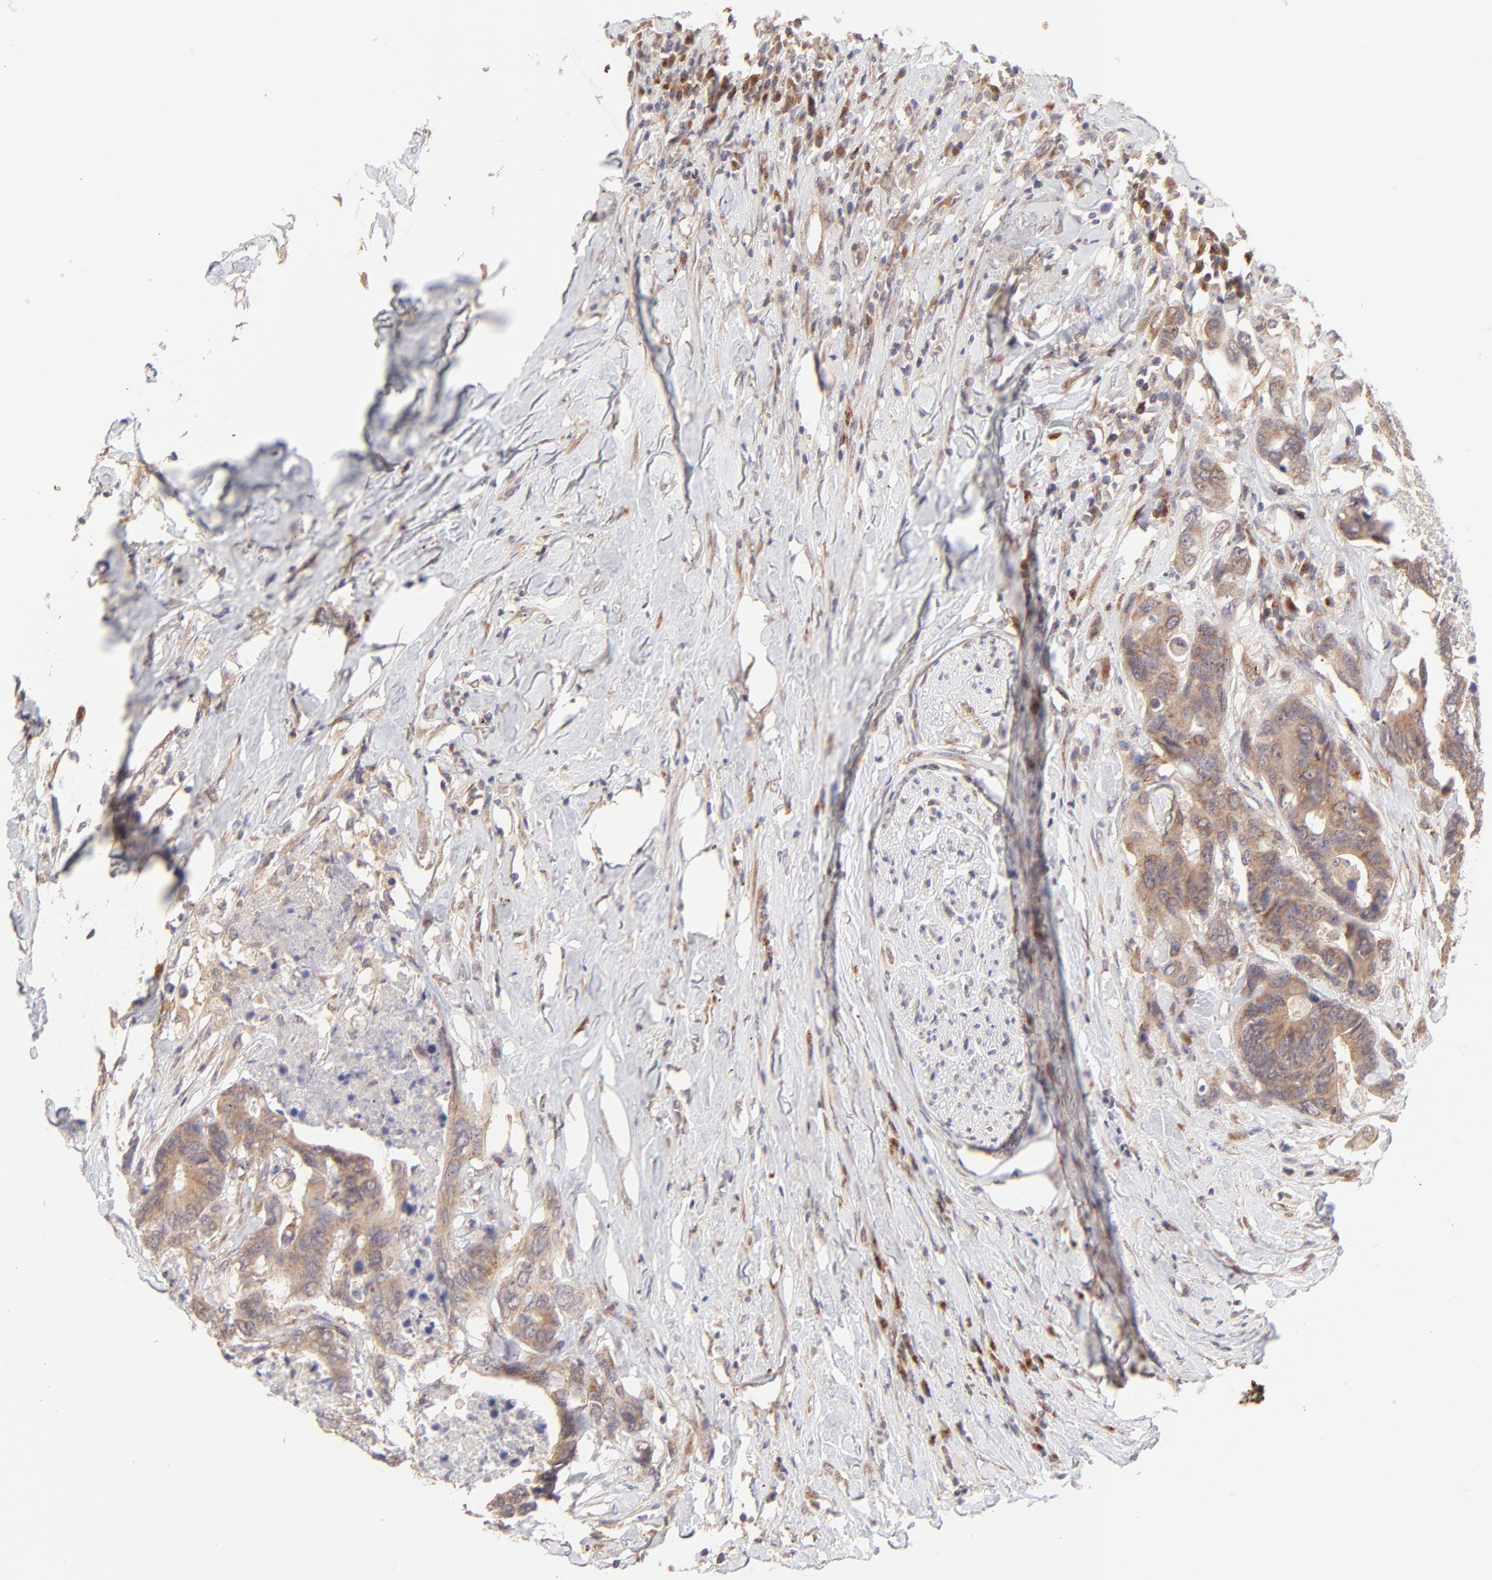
{"staining": {"intensity": "moderate", "quantity": ">75%", "location": "cytoplasmic/membranous"}, "tissue": "colorectal cancer", "cell_type": "Tumor cells", "image_type": "cancer", "snomed": [{"axis": "morphology", "description": "Adenocarcinoma, NOS"}, {"axis": "topography", "description": "Rectum"}], "caption": "Protein staining of colorectal cancer (adenocarcinoma) tissue shows moderate cytoplasmic/membranous staining in approximately >75% of tumor cells. (DAB IHC, brown staining for protein, blue staining for nuclei).", "gene": "TNRC6B", "patient": {"sex": "male", "age": 55}}